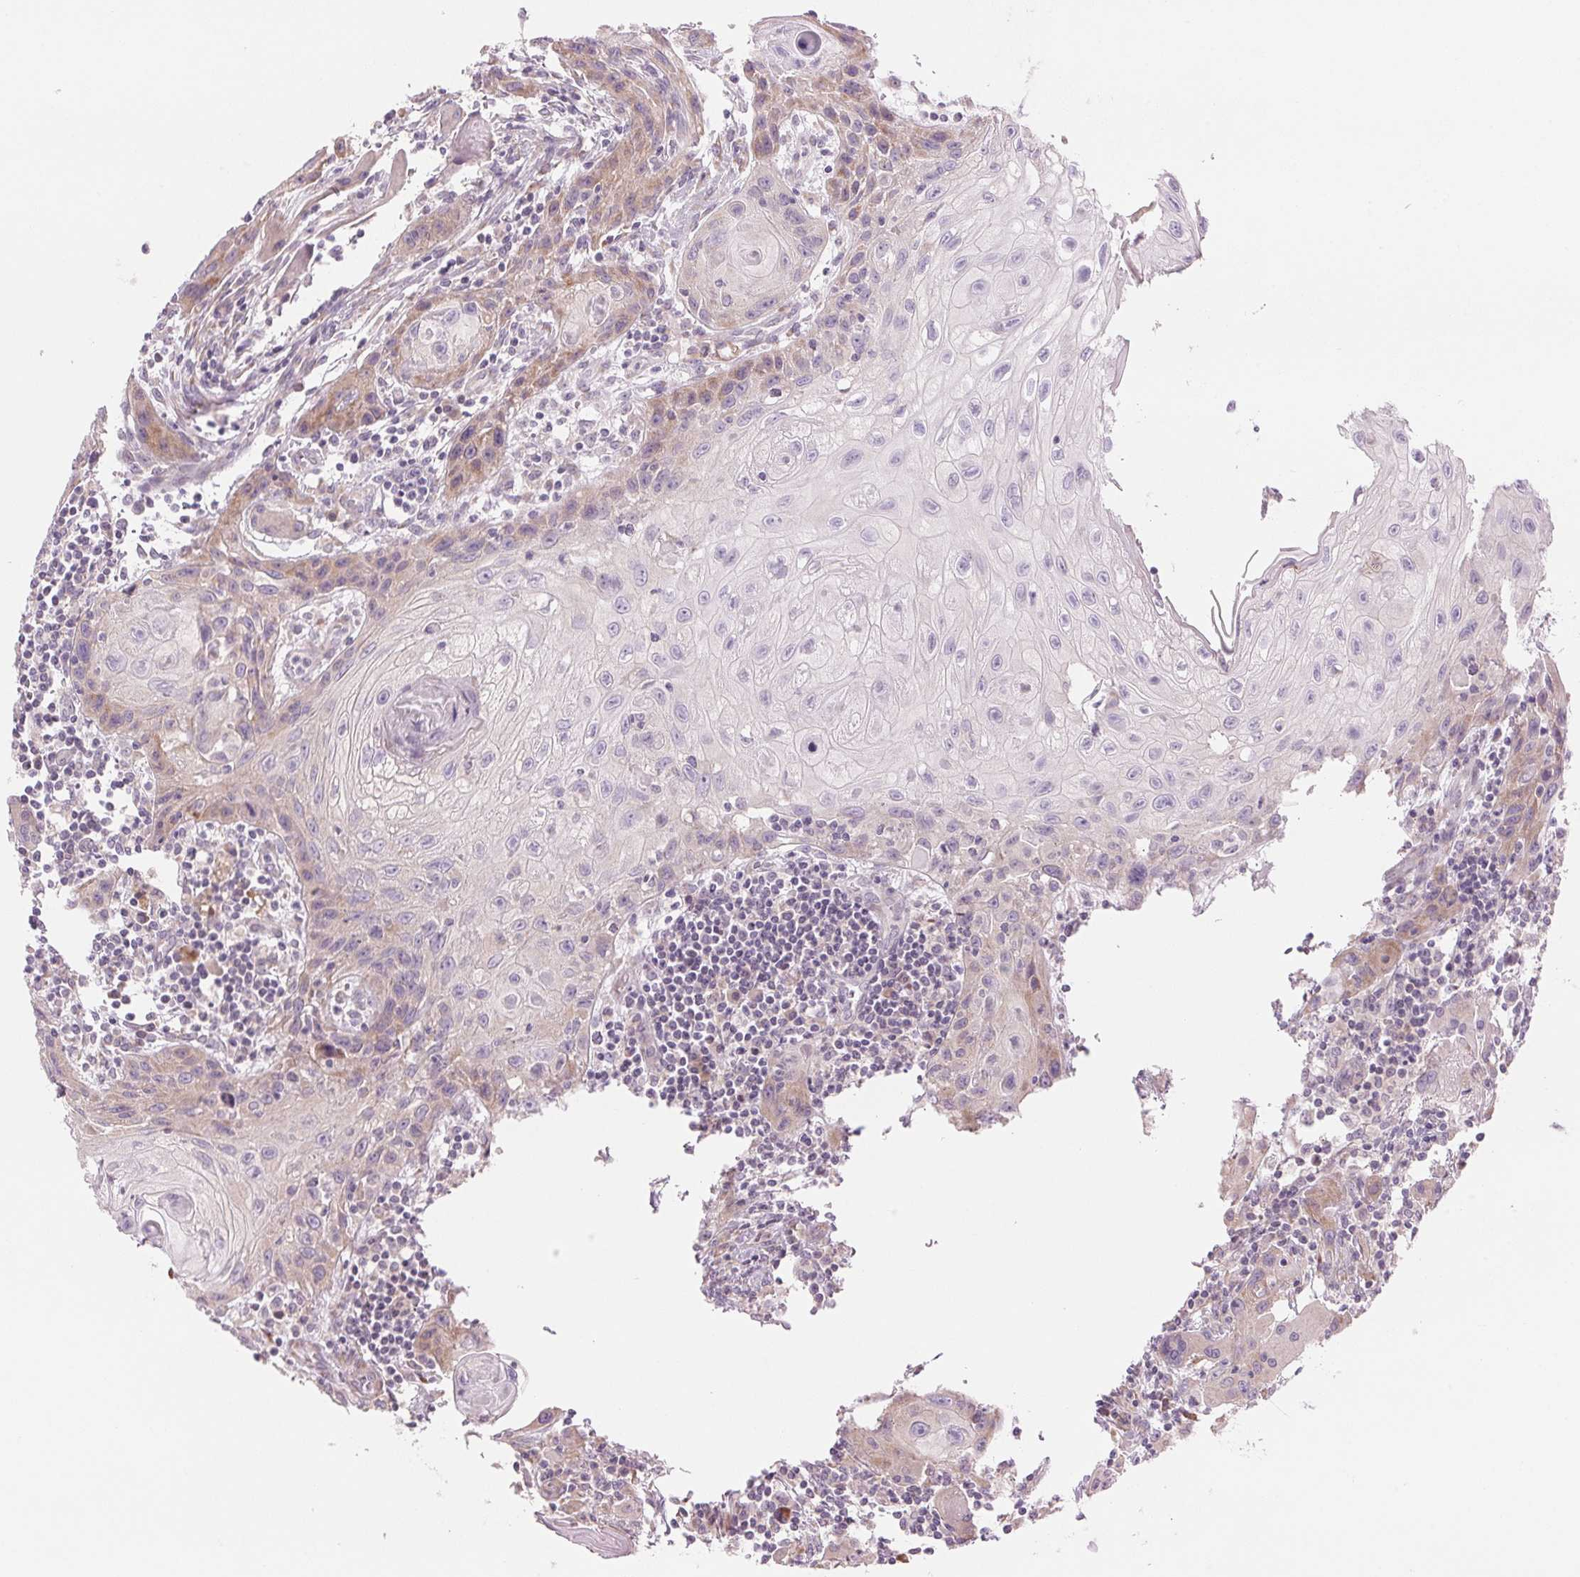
{"staining": {"intensity": "weak", "quantity": "<25%", "location": "cytoplasmic/membranous"}, "tissue": "head and neck cancer", "cell_type": "Tumor cells", "image_type": "cancer", "snomed": [{"axis": "morphology", "description": "Squamous cell carcinoma, NOS"}, {"axis": "topography", "description": "Oral tissue"}, {"axis": "topography", "description": "Head-Neck"}], "caption": "Immunohistochemistry photomicrograph of neoplastic tissue: human head and neck squamous cell carcinoma stained with DAB (3,3'-diaminobenzidine) demonstrates no significant protein staining in tumor cells.", "gene": "GNMT", "patient": {"sex": "male", "age": 58}}